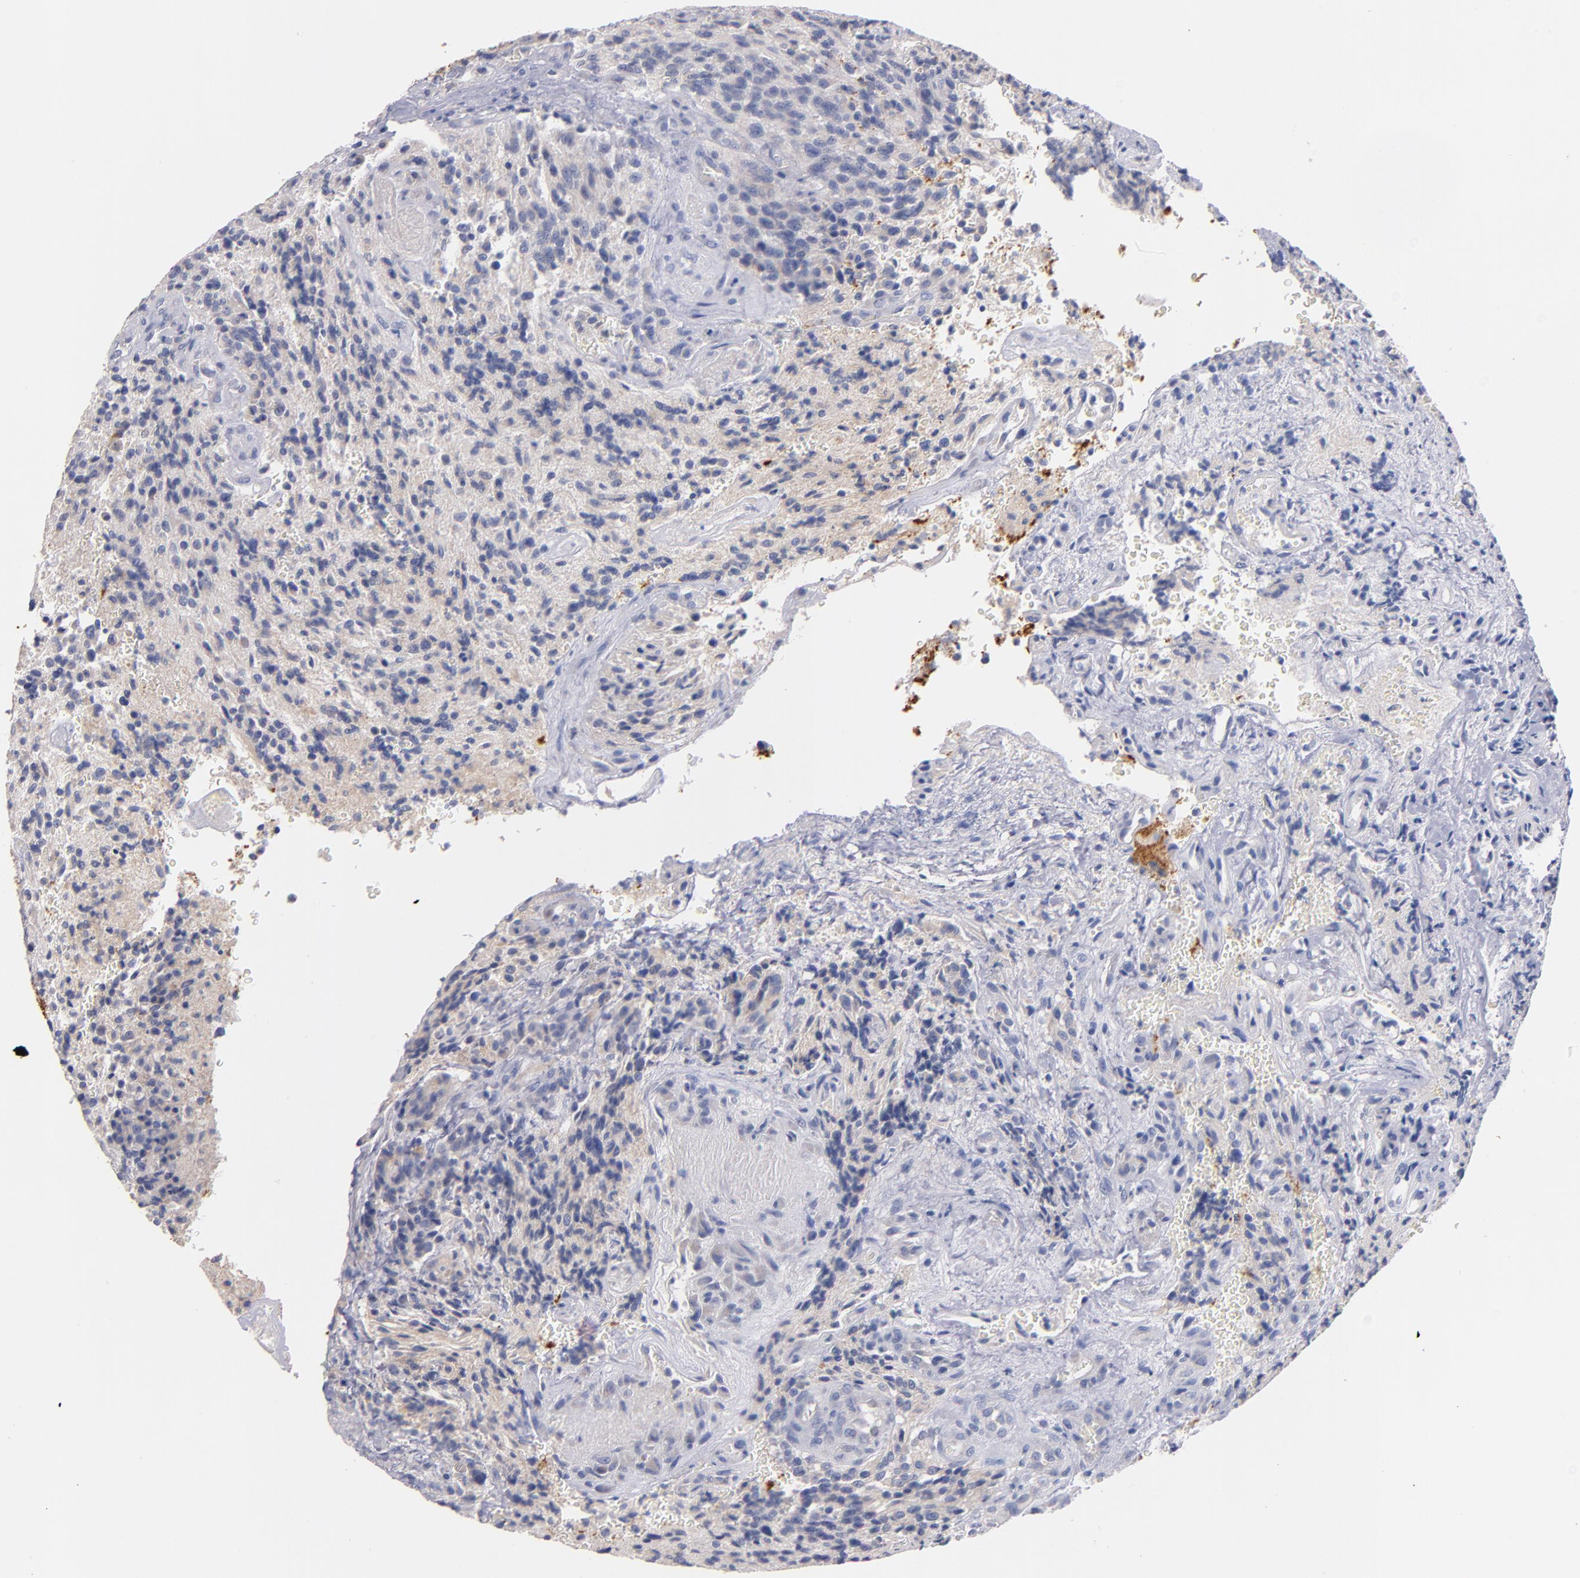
{"staining": {"intensity": "negative", "quantity": "none", "location": "none"}, "tissue": "glioma", "cell_type": "Tumor cells", "image_type": "cancer", "snomed": [{"axis": "morphology", "description": "Normal tissue, NOS"}, {"axis": "morphology", "description": "Glioma, malignant, High grade"}, {"axis": "topography", "description": "Cerebral cortex"}], "caption": "Histopathology image shows no protein staining in tumor cells of glioma tissue.", "gene": "CNTNAP2", "patient": {"sex": "male", "age": 56}}